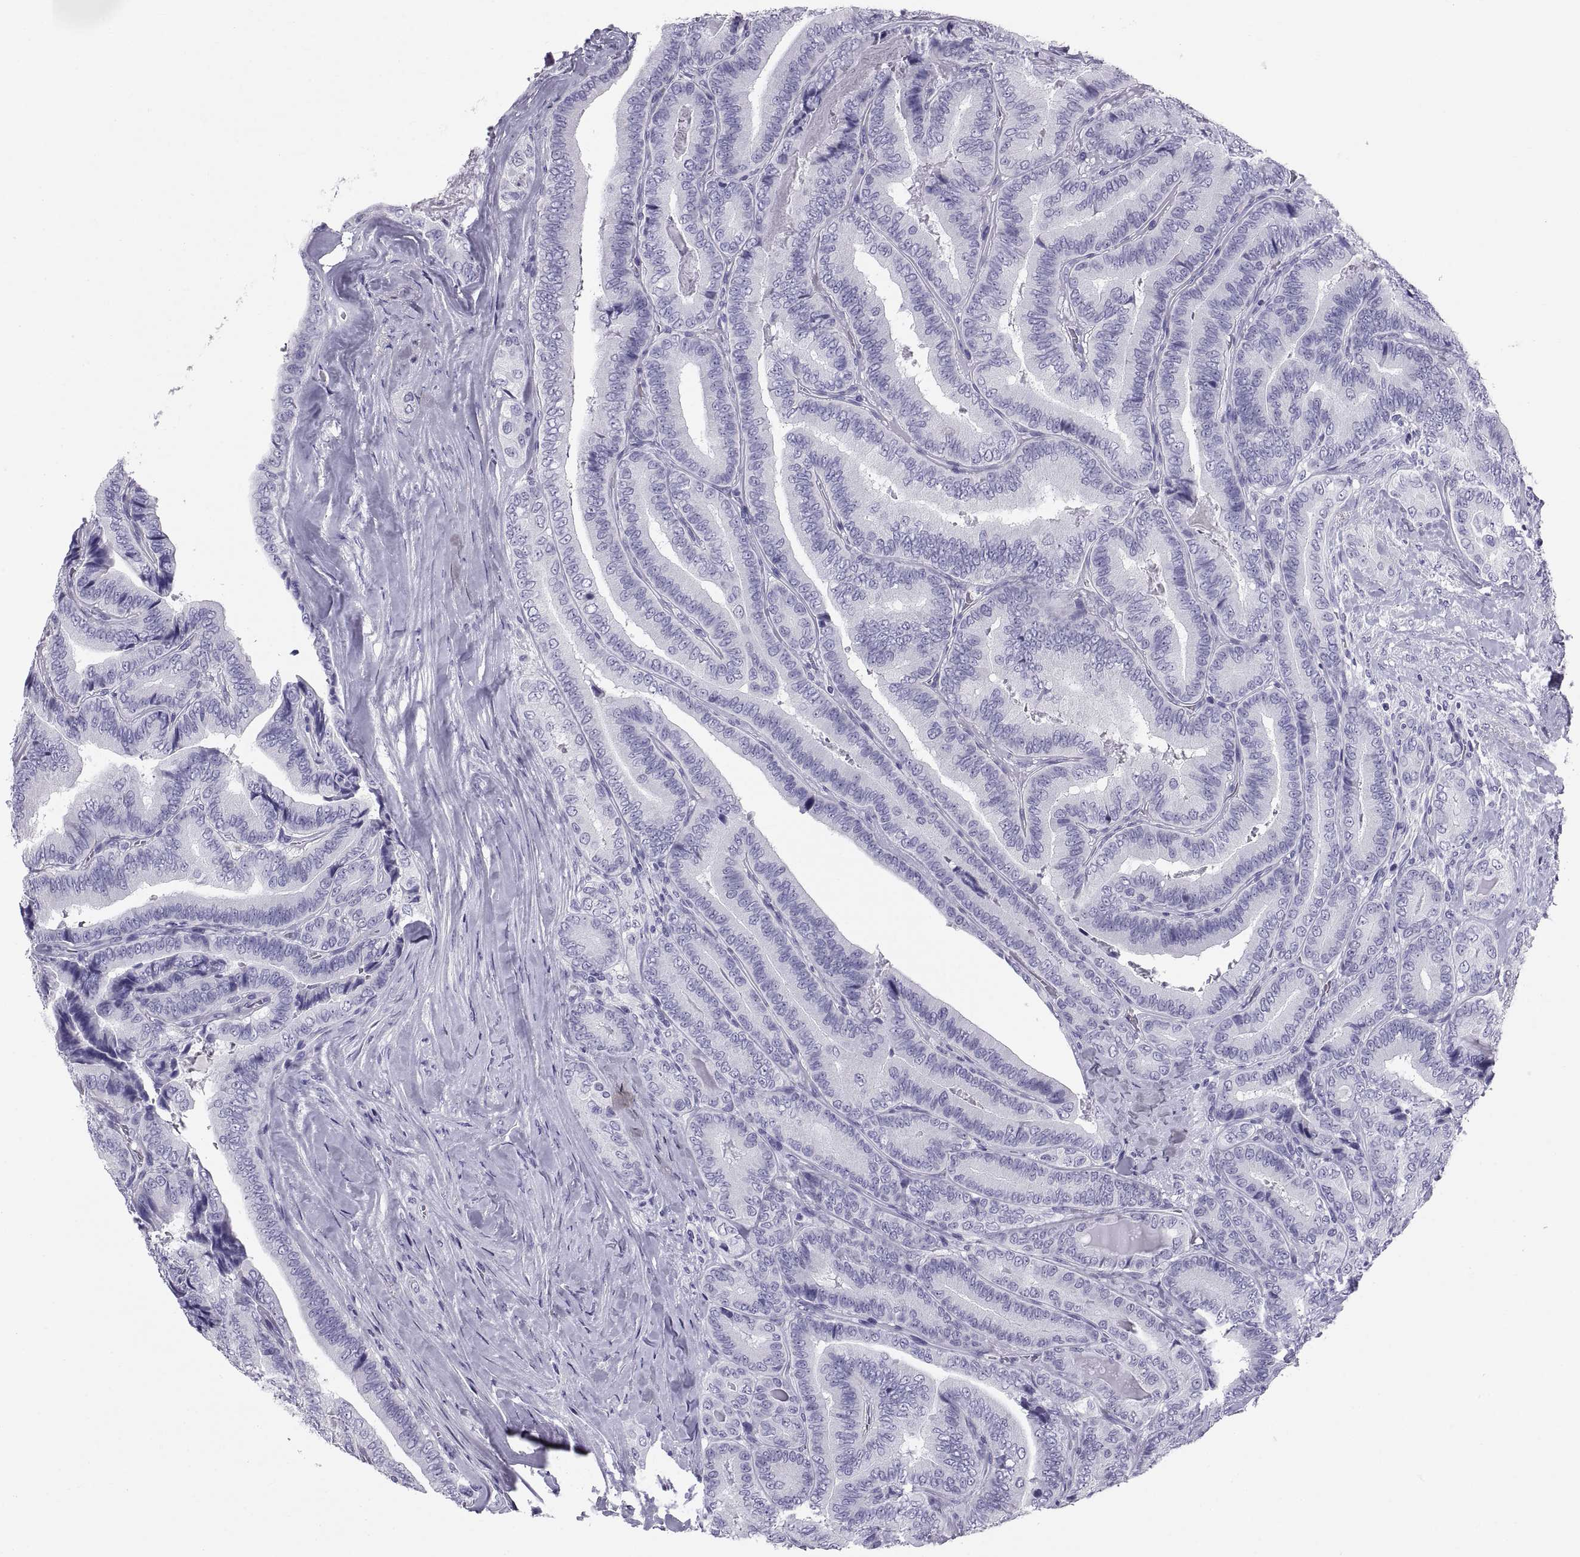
{"staining": {"intensity": "negative", "quantity": "none", "location": "none"}, "tissue": "thyroid cancer", "cell_type": "Tumor cells", "image_type": "cancer", "snomed": [{"axis": "morphology", "description": "Papillary adenocarcinoma, NOS"}, {"axis": "topography", "description": "Thyroid gland"}], "caption": "Tumor cells are negative for brown protein staining in thyroid cancer (papillary adenocarcinoma).", "gene": "CT47A10", "patient": {"sex": "male", "age": 61}}